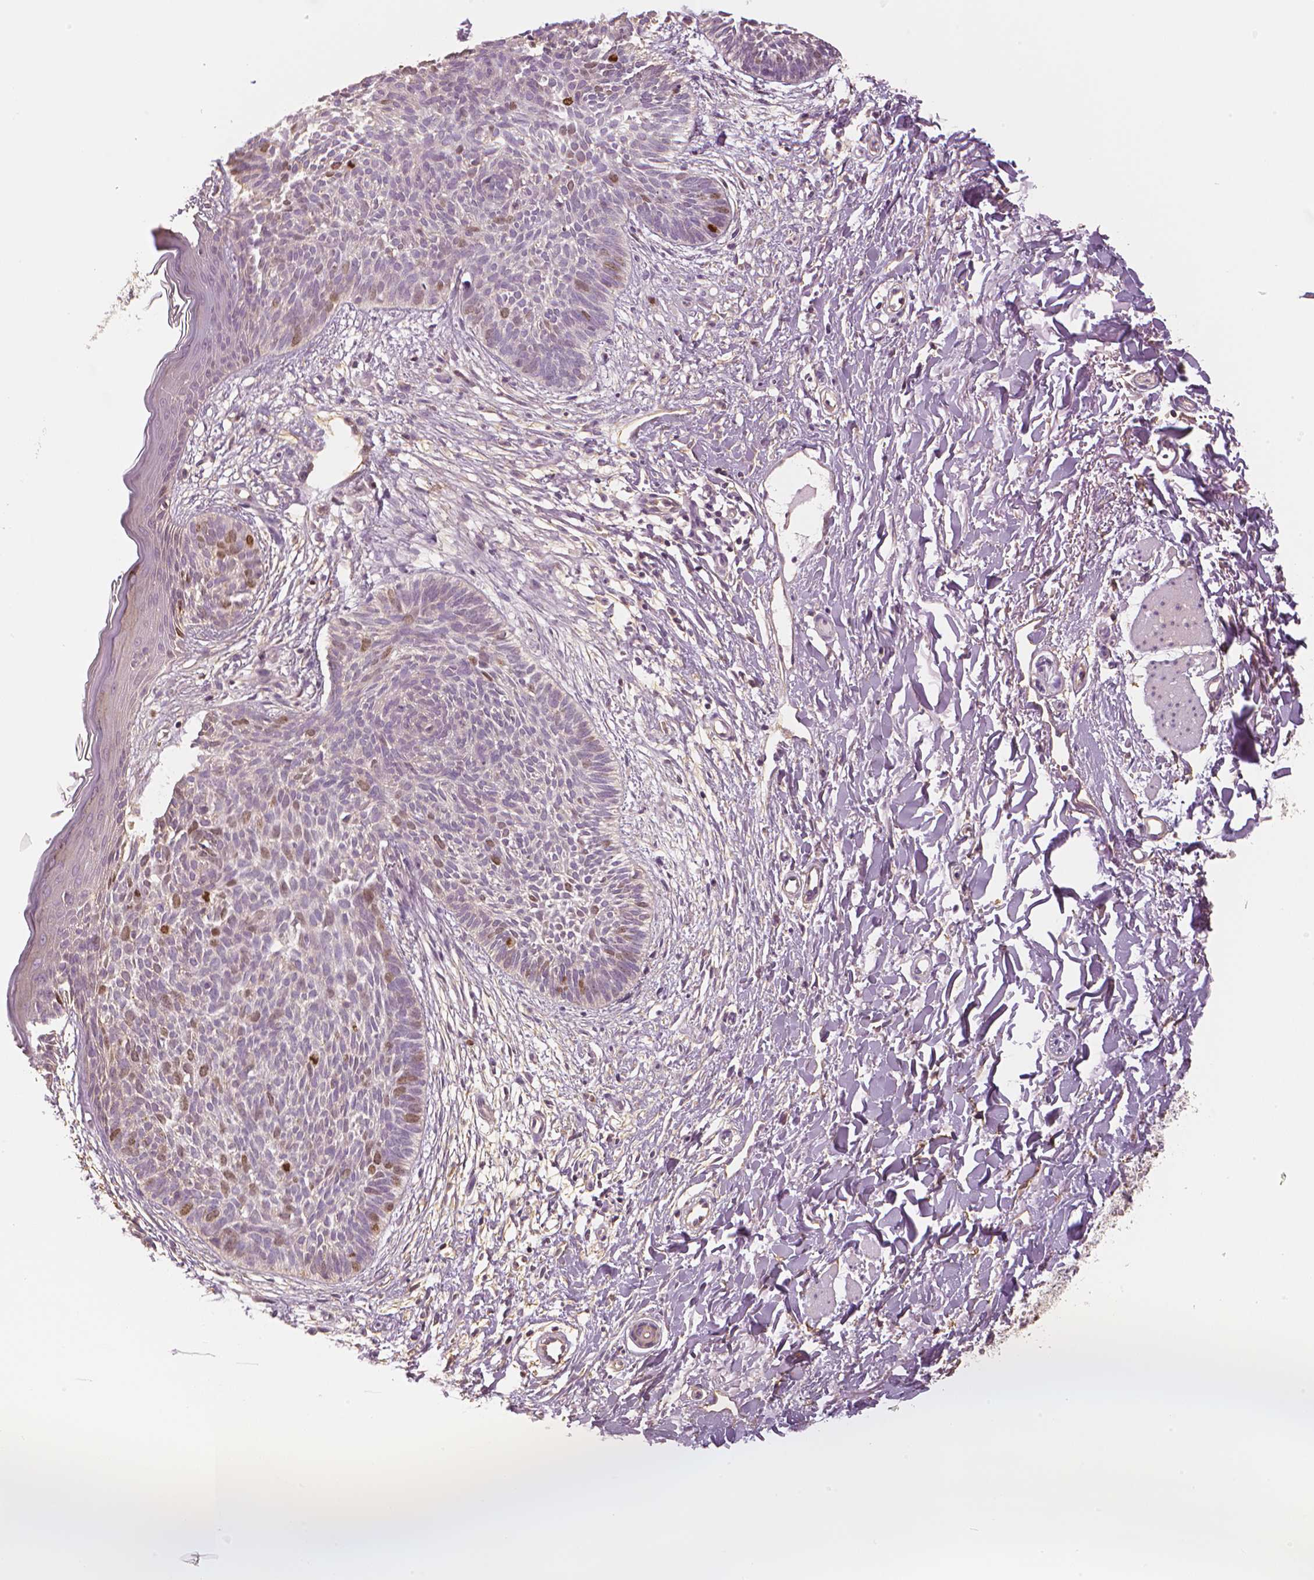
{"staining": {"intensity": "moderate", "quantity": "<25%", "location": "nuclear"}, "tissue": "skin cancer", "cell_type": "Tumor cells", "image_type": "cancer", "snomed": [{"axis": "morphology", "description": "Basal cell carcinoma"}, {"axis": "topography", "description": "Skin"}], "caption": "Basal cell carcinoma (skin) stained with a protein marker reveals moderate staining in tumor cells.", "gene": "MKI67", "patient": {"sex": "female", "age": 84}}